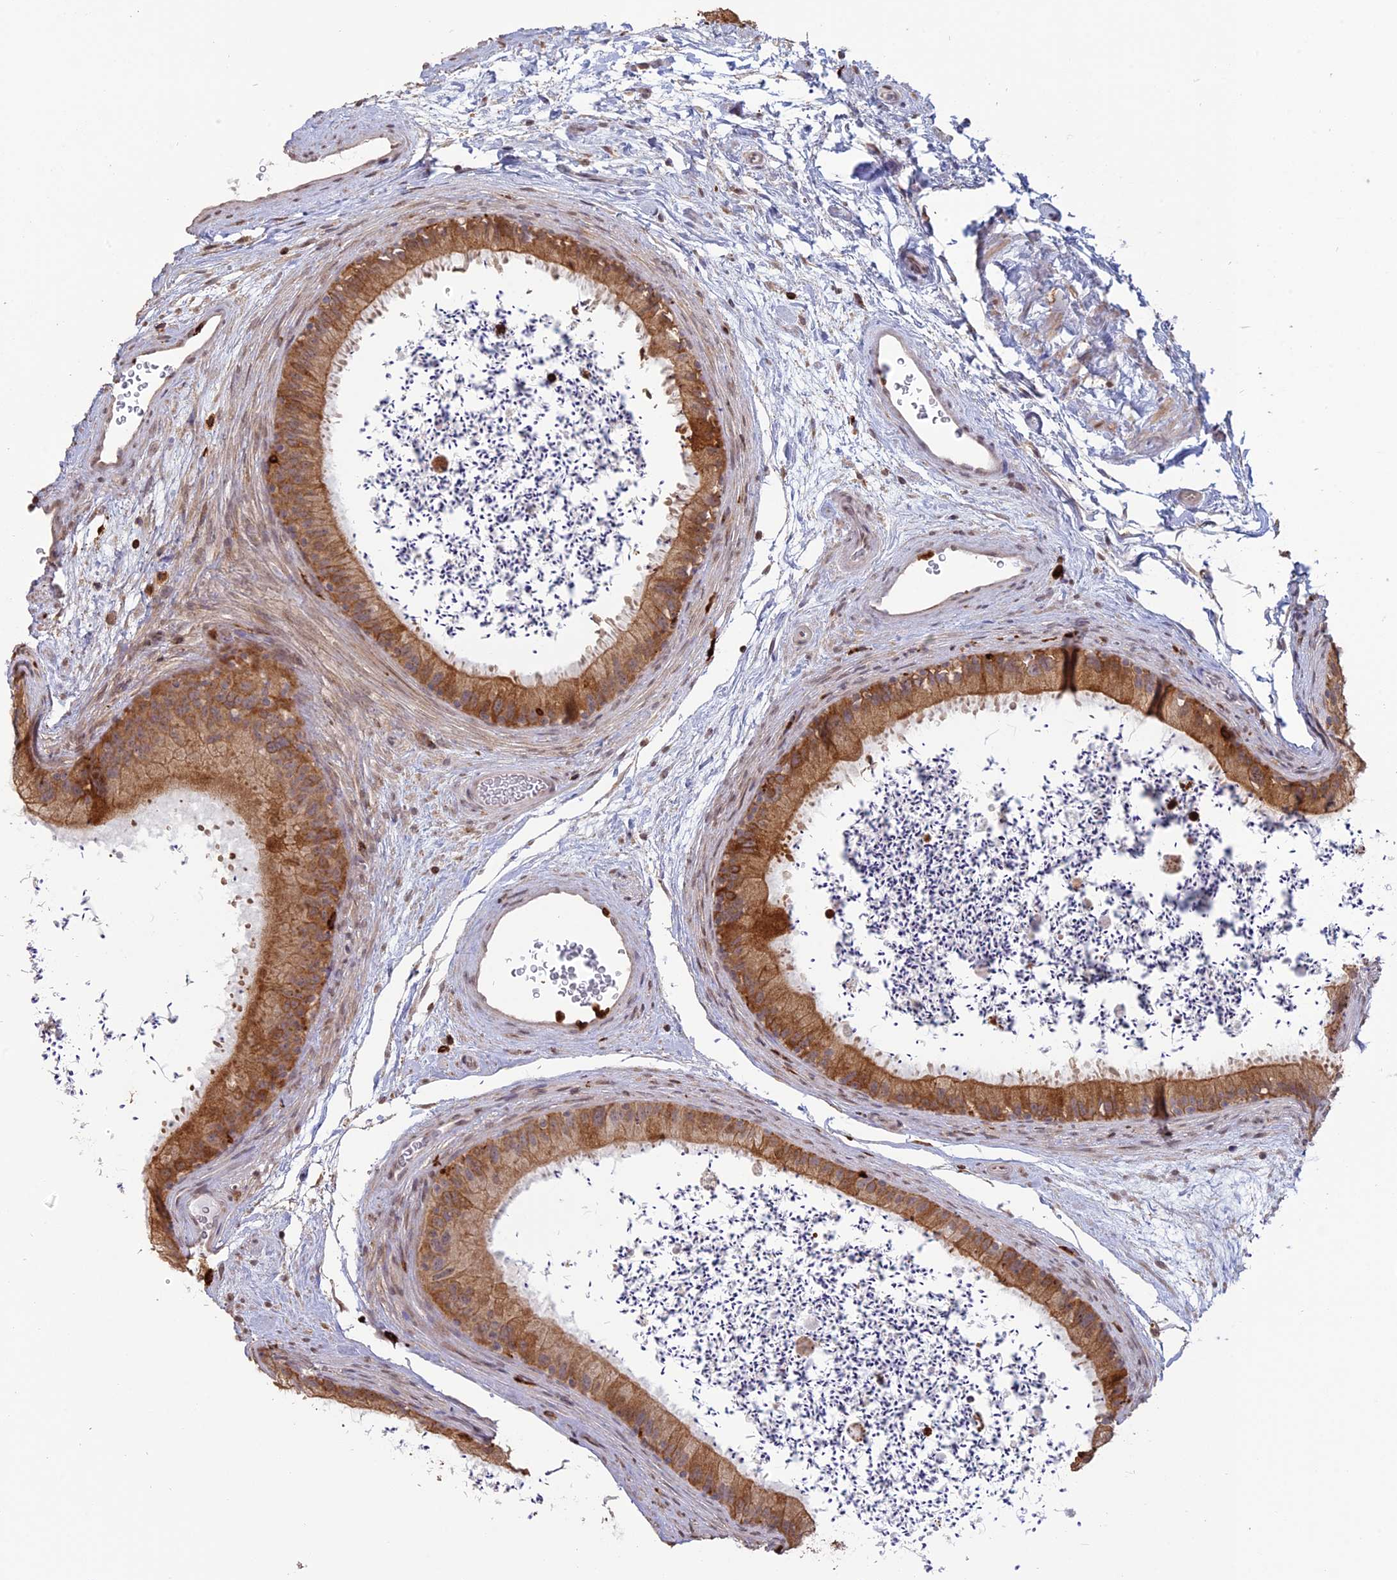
{"staining": {"intensity": "moderate", "quantity": ">75%", "location": "cytoplasmic/membranous"}, "tissue": "epididymis", "cell_type": "Glandular cells", "image_type": "normal", "snomed": [{"axis": "morphology", "description": "Normal tissue, NOS"}, {"axis": "topography", "description": "Epididymis, spermatic cord, NOS"}], "caption": "A photomicrograph of human epididymis stained for a protein exhibits moderate cytoplasmic/membranous brown staining in glandular cells.", "gene": "APOBR", "patient": {"sex": "male", "age": 50}}